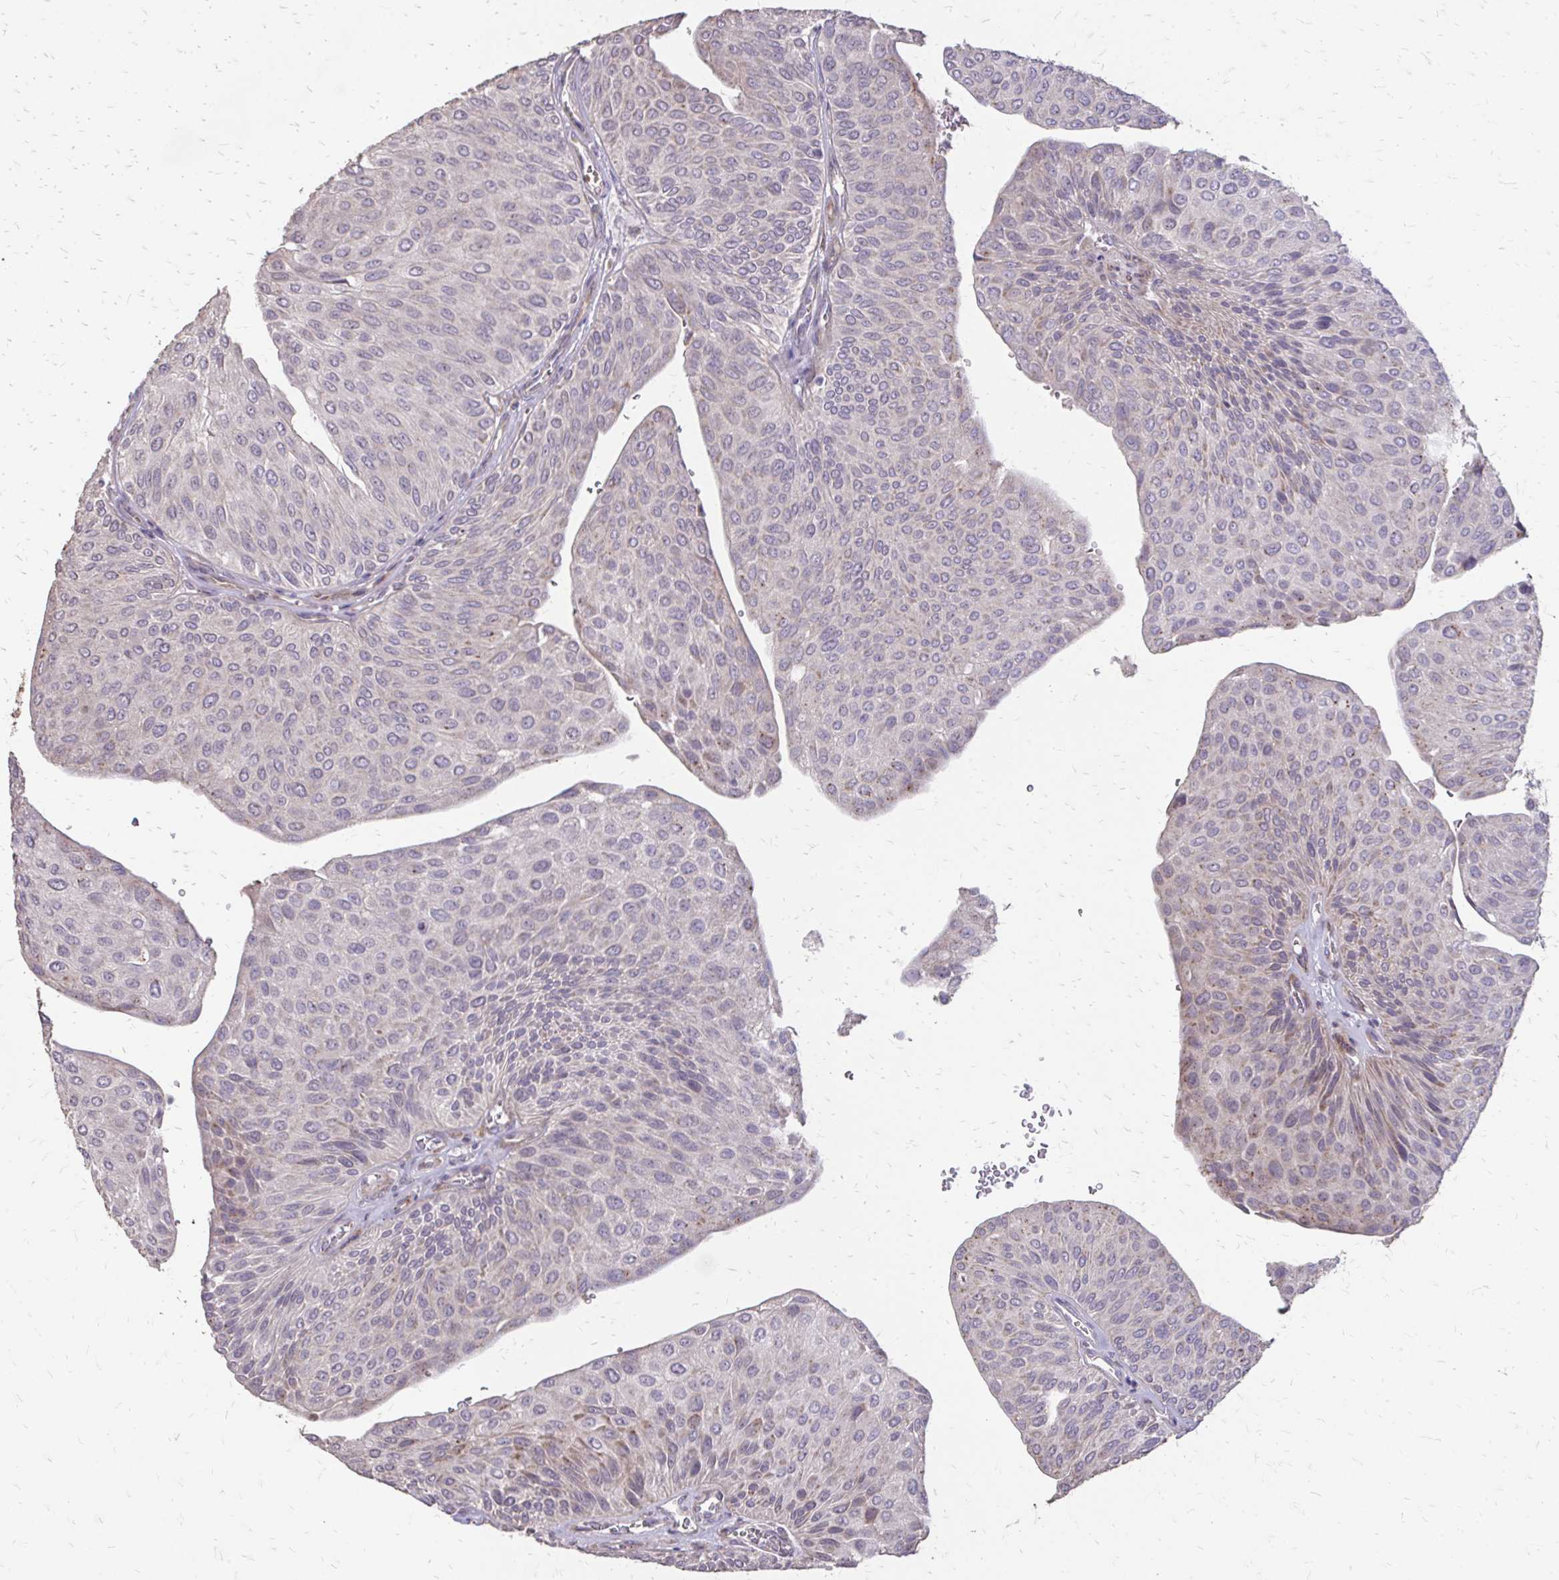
{"staining": {"intensity": "negative", "quantity": "none", "location": "none"}, "tissue": "urothelial cancer", "cell_type": "Tumor cells", "image_type": "cancer", "snomed": [{"axis": "morphology", "description": "Urothelial carcinoma, NOS"}, {"axis": "topography", "description": "Urinary bladder"}], "caption": "Human transitional cell carcinoma stained for a protein using immunohistochemistry demonstrates no staining in tumor cells.", "gene": "MYORG", "patient": {"sex": "male", "age": 67}}